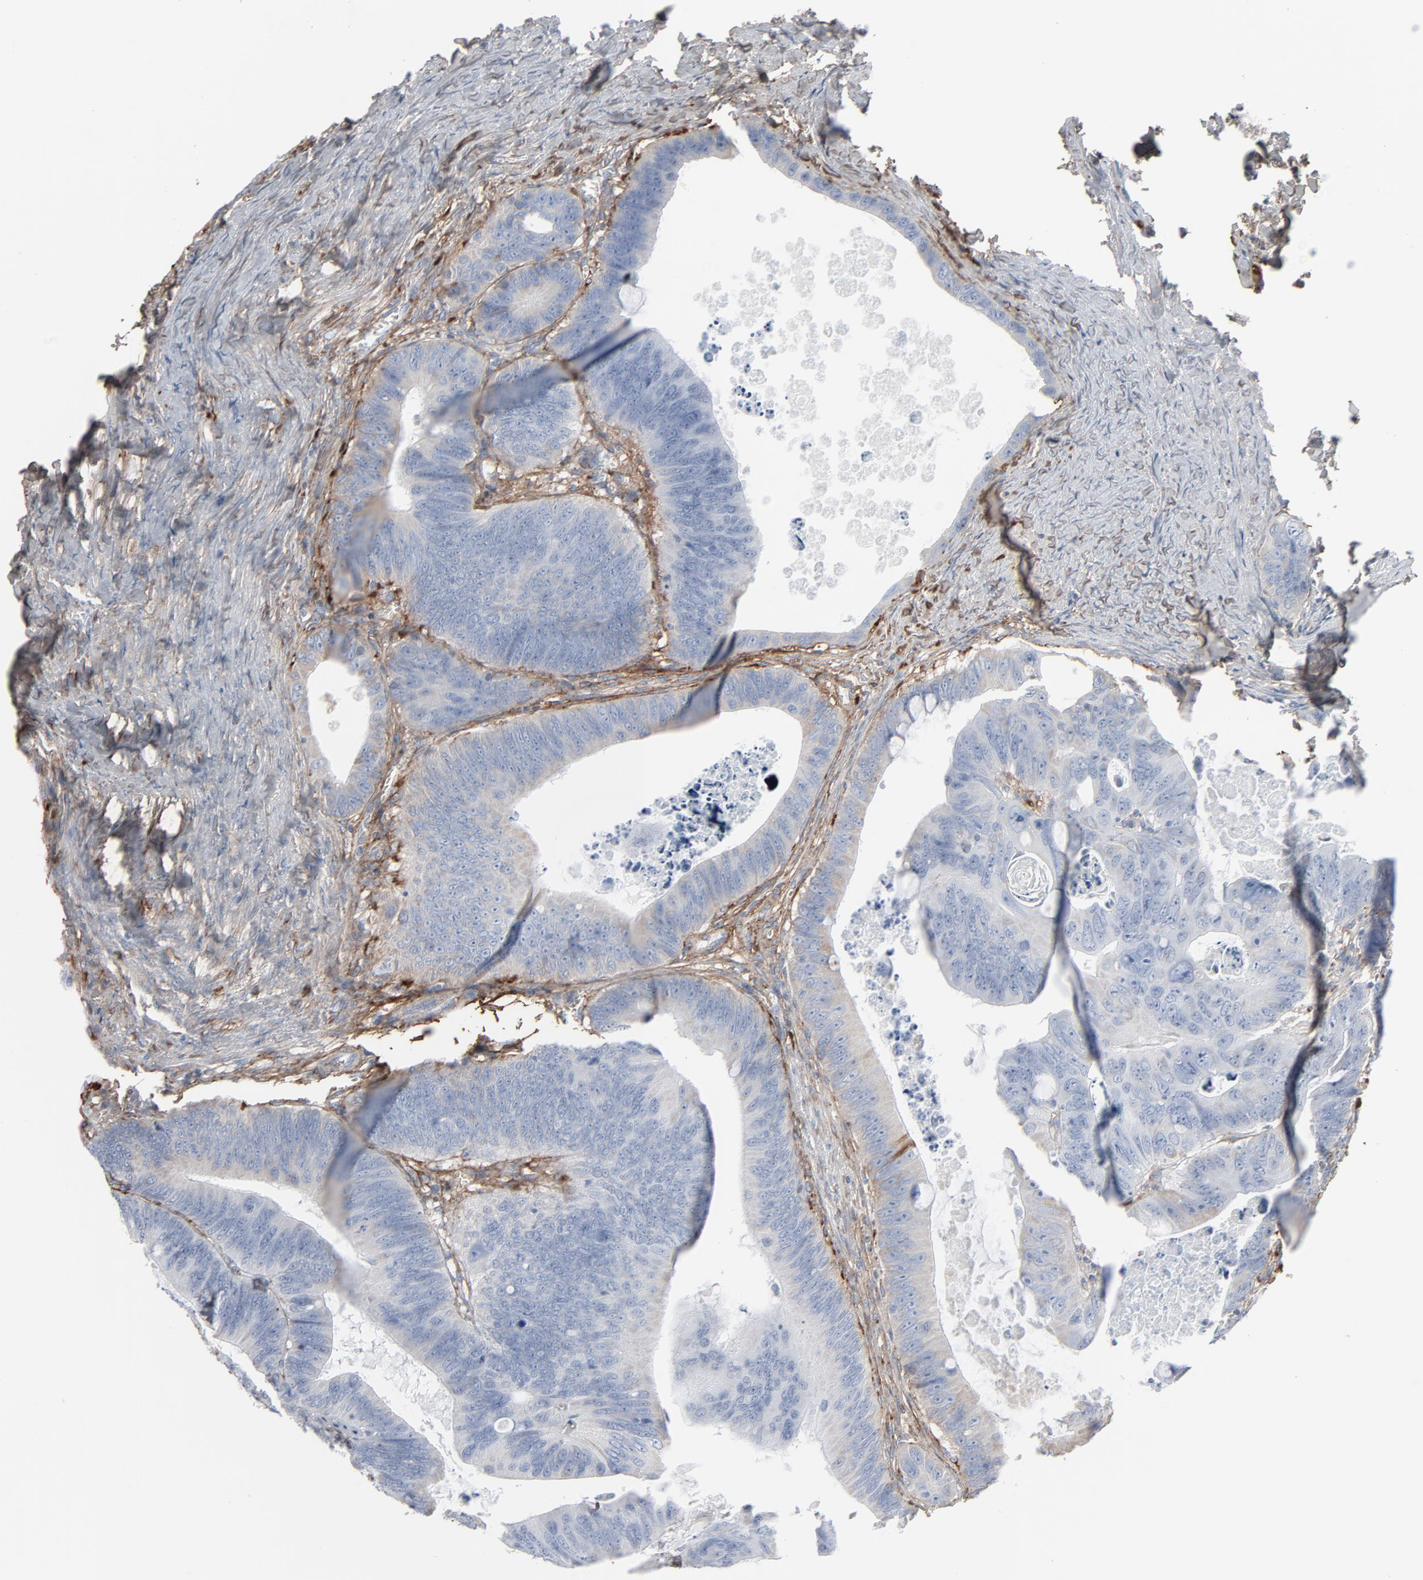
{"staining": {"intensity": "weak", "quantity": "<25%", "location": "cytoplasmic/membranous"}, "tissue": "colorectal cancer", "cell_type": "Tumor cells", "image_type": "cancer", "snomed": [{"axis": "morphology", "description": "Adenocarcinoma, NOS"}, {"axis": "topography", "description": "Colon"}], "caption": "The image reveals no significant staining in tumor cells of colorectal cancer (adenocarcinoma).", "gene": "BGN", "patient": {"sex": "female", "age": 55}}